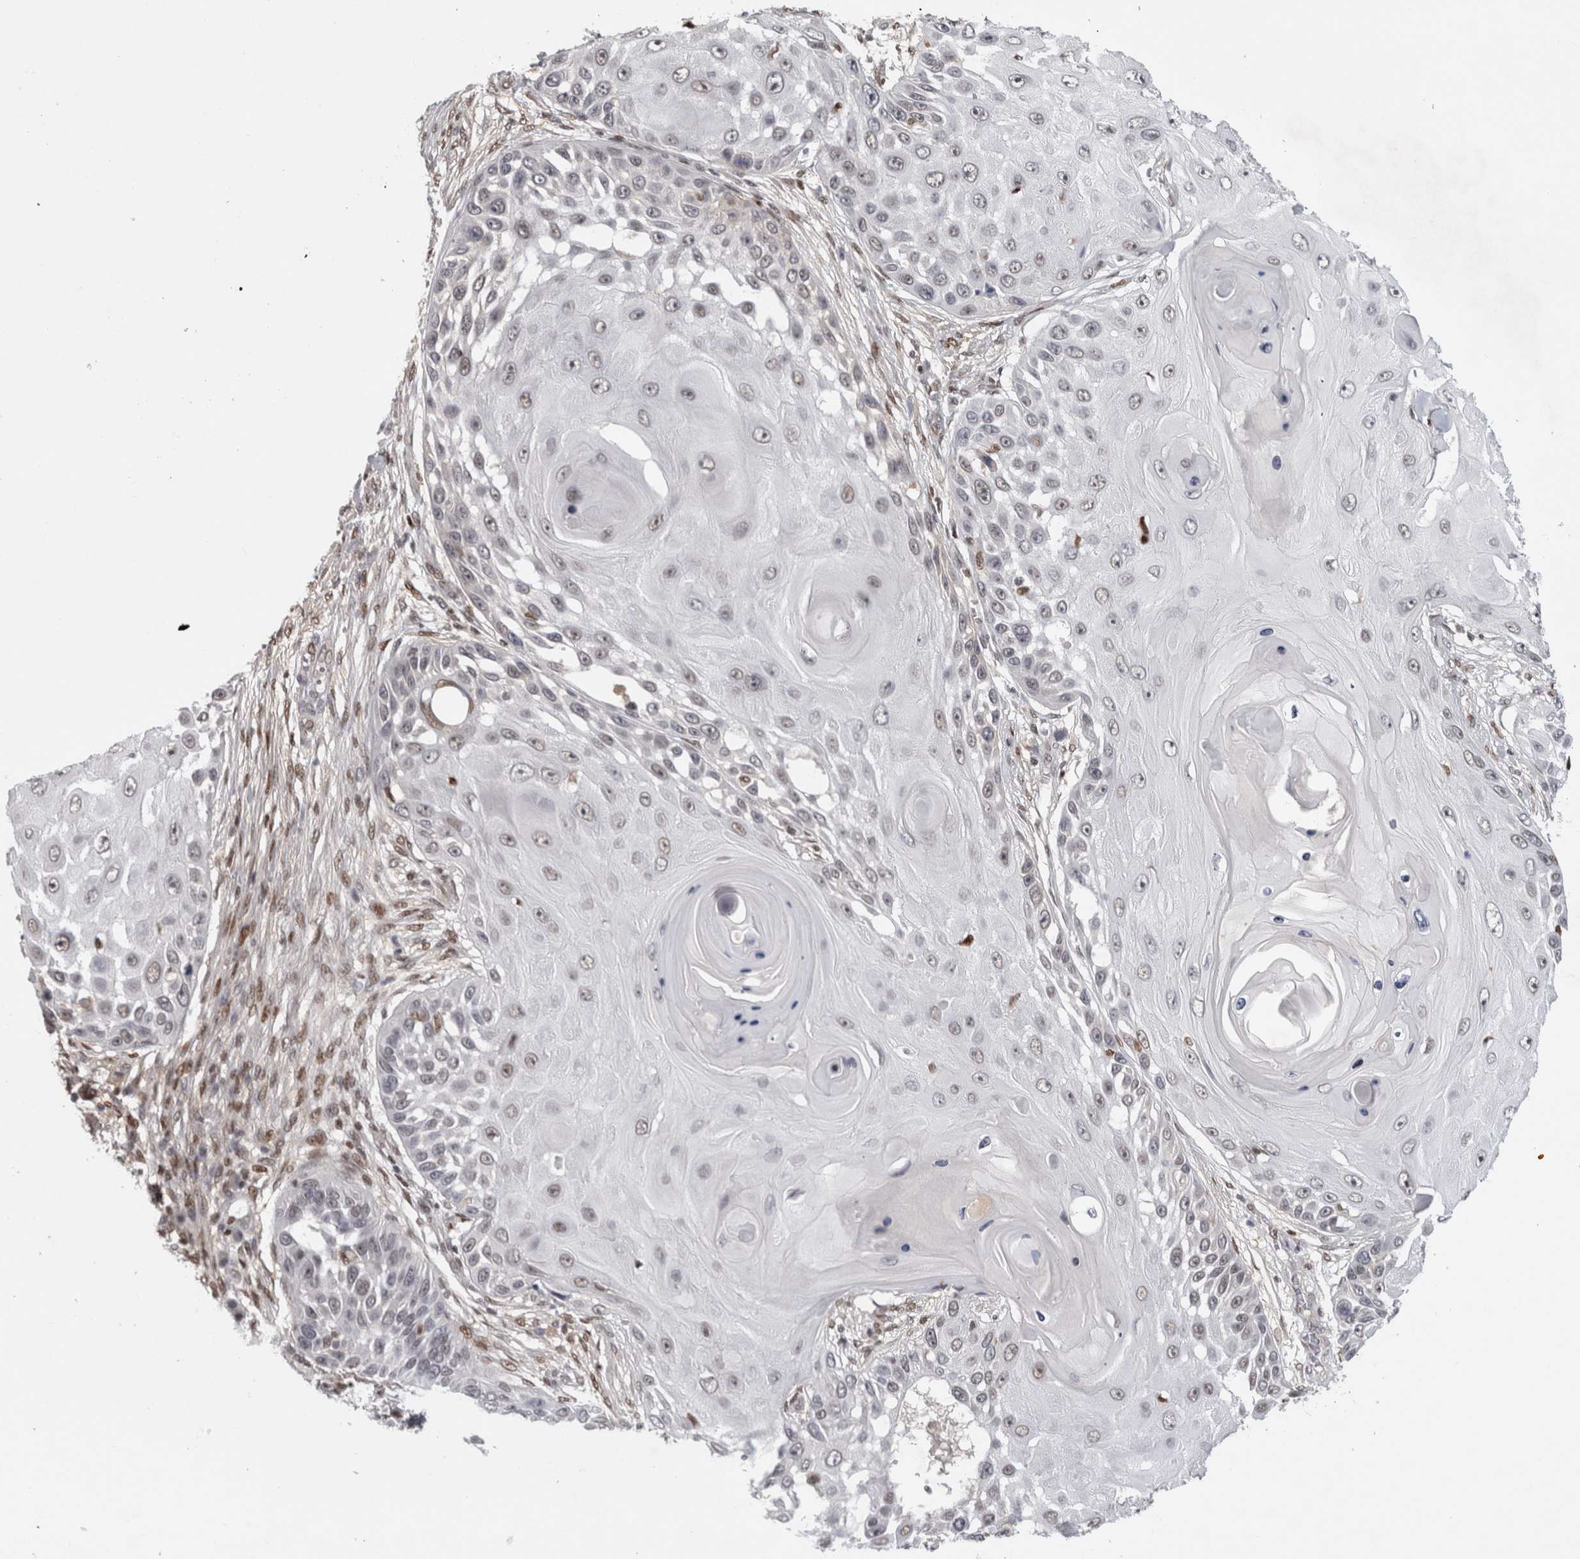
{"staining": {"intensity": "negative", "quantity": "none", "location": "none"}, "tissue": "skin cancer", "cell_type": "Tumor cells", "image_type": "cancer", "snomed": [{"axis": "morphology", "description": "Squamous cell carcinoma, NOS"}, {"axis": "topography", "description": "Skin"}], "caption": "Micrograph shows no significant protein staining in tumor cells of skin squamous cell carcinoma.", "gene": "SRARP", "patient": {"sex": "female", "age": 44}}